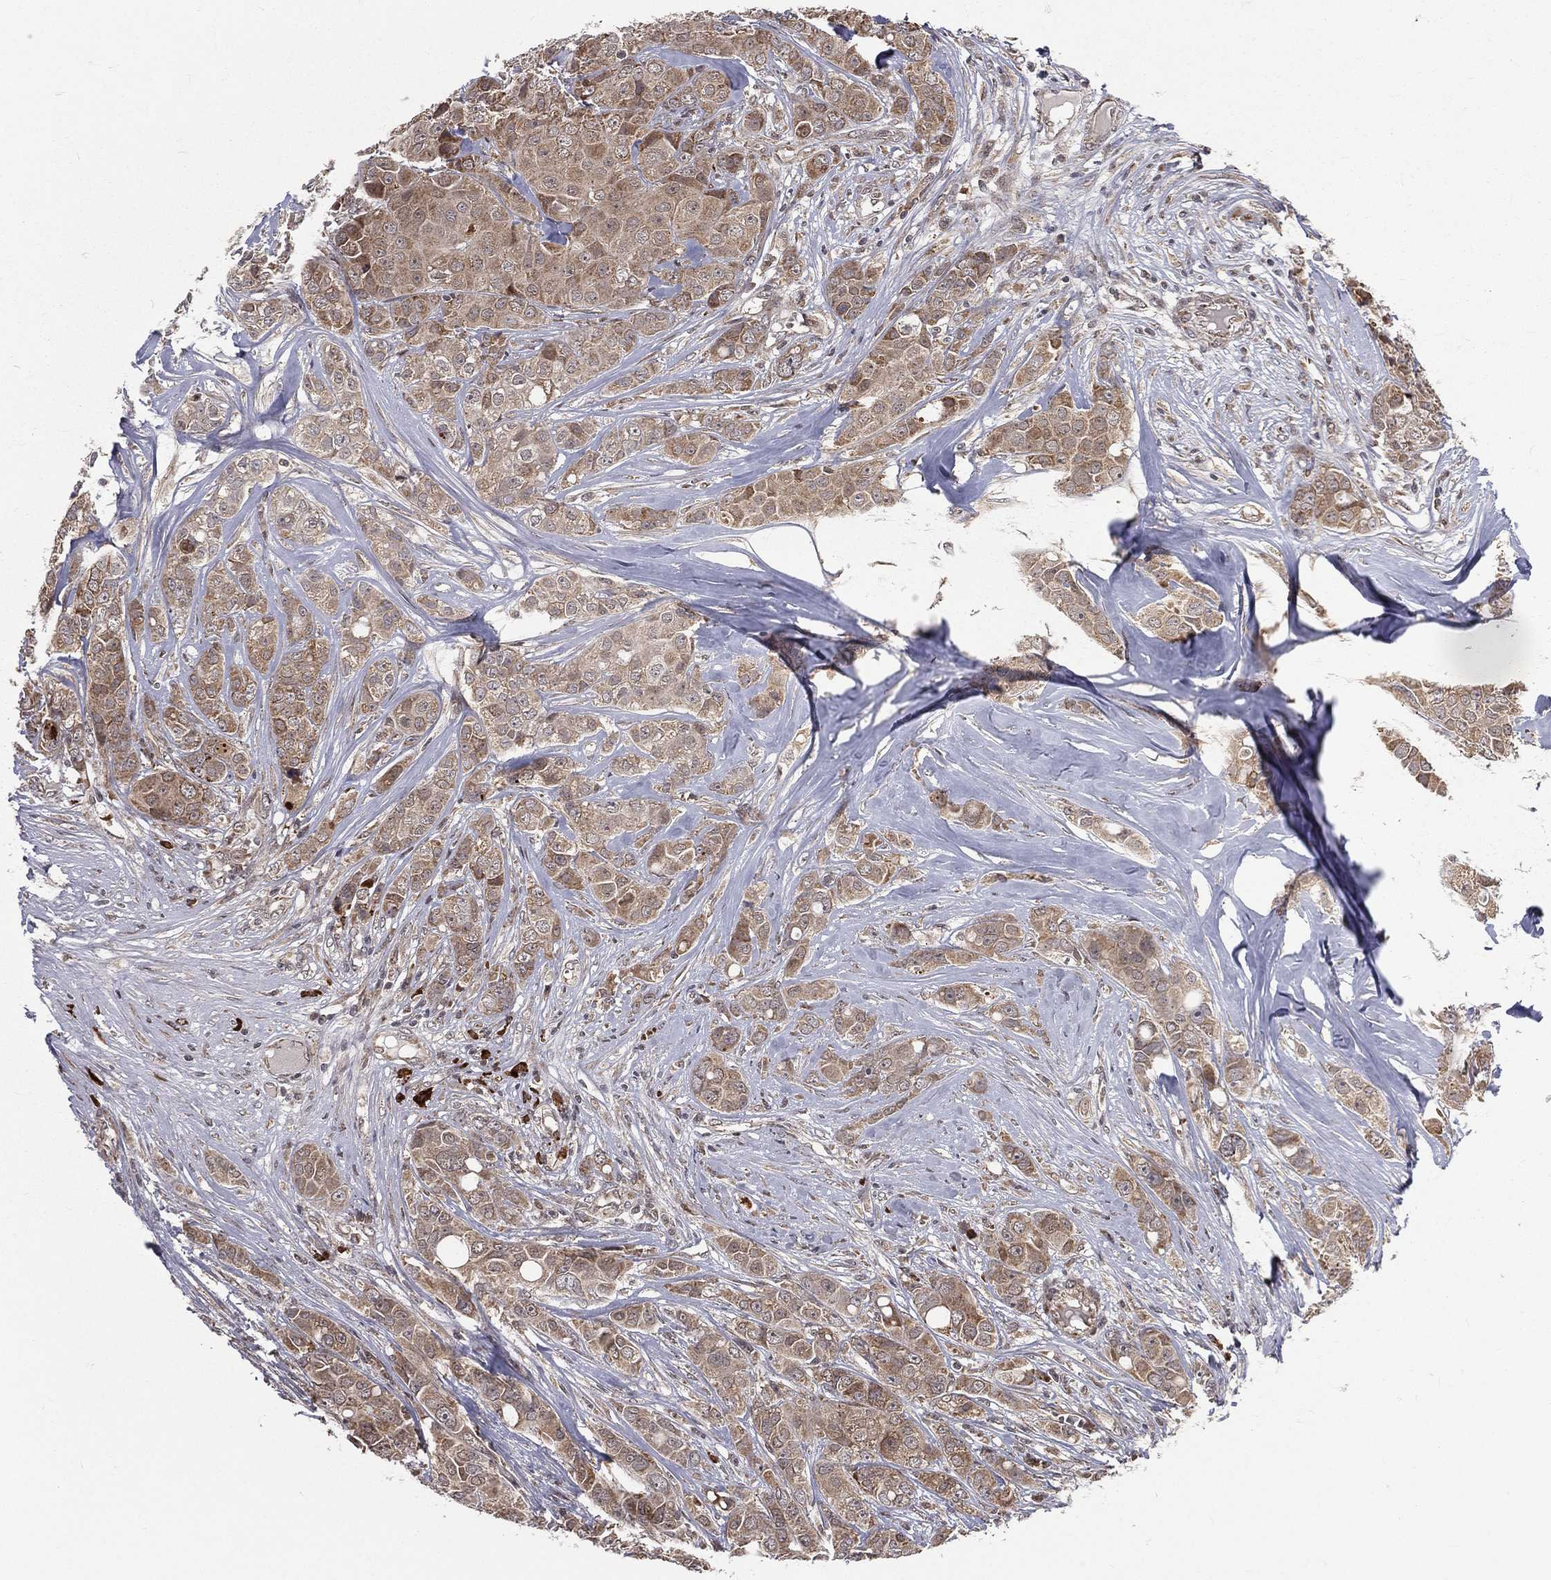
{"staining": {"intensity": "moderate", "quantity": ">75%", "location": "cytoplasmic/membranous"}, "tissue": "breast cancer", "cell_type": "Tumor cells", "image_type": "cancer", "snomed": [{"axis": "morphology", "description": "Duct carcinoma"}, {"axis": "topography", "description": "Breast"}], "caption": "Immunohistochemistry (IHC) of human infiltrating ductal carcinoma (breast) shows medium levels of moderate cytoplasmic/membranous positivity in approximately >75% of tumor cells. (brown staining indicates protein expression, while blue staining denotes nuclei).", "gene": "MDM2", "patient": {"sex": "female", "age": 43}}